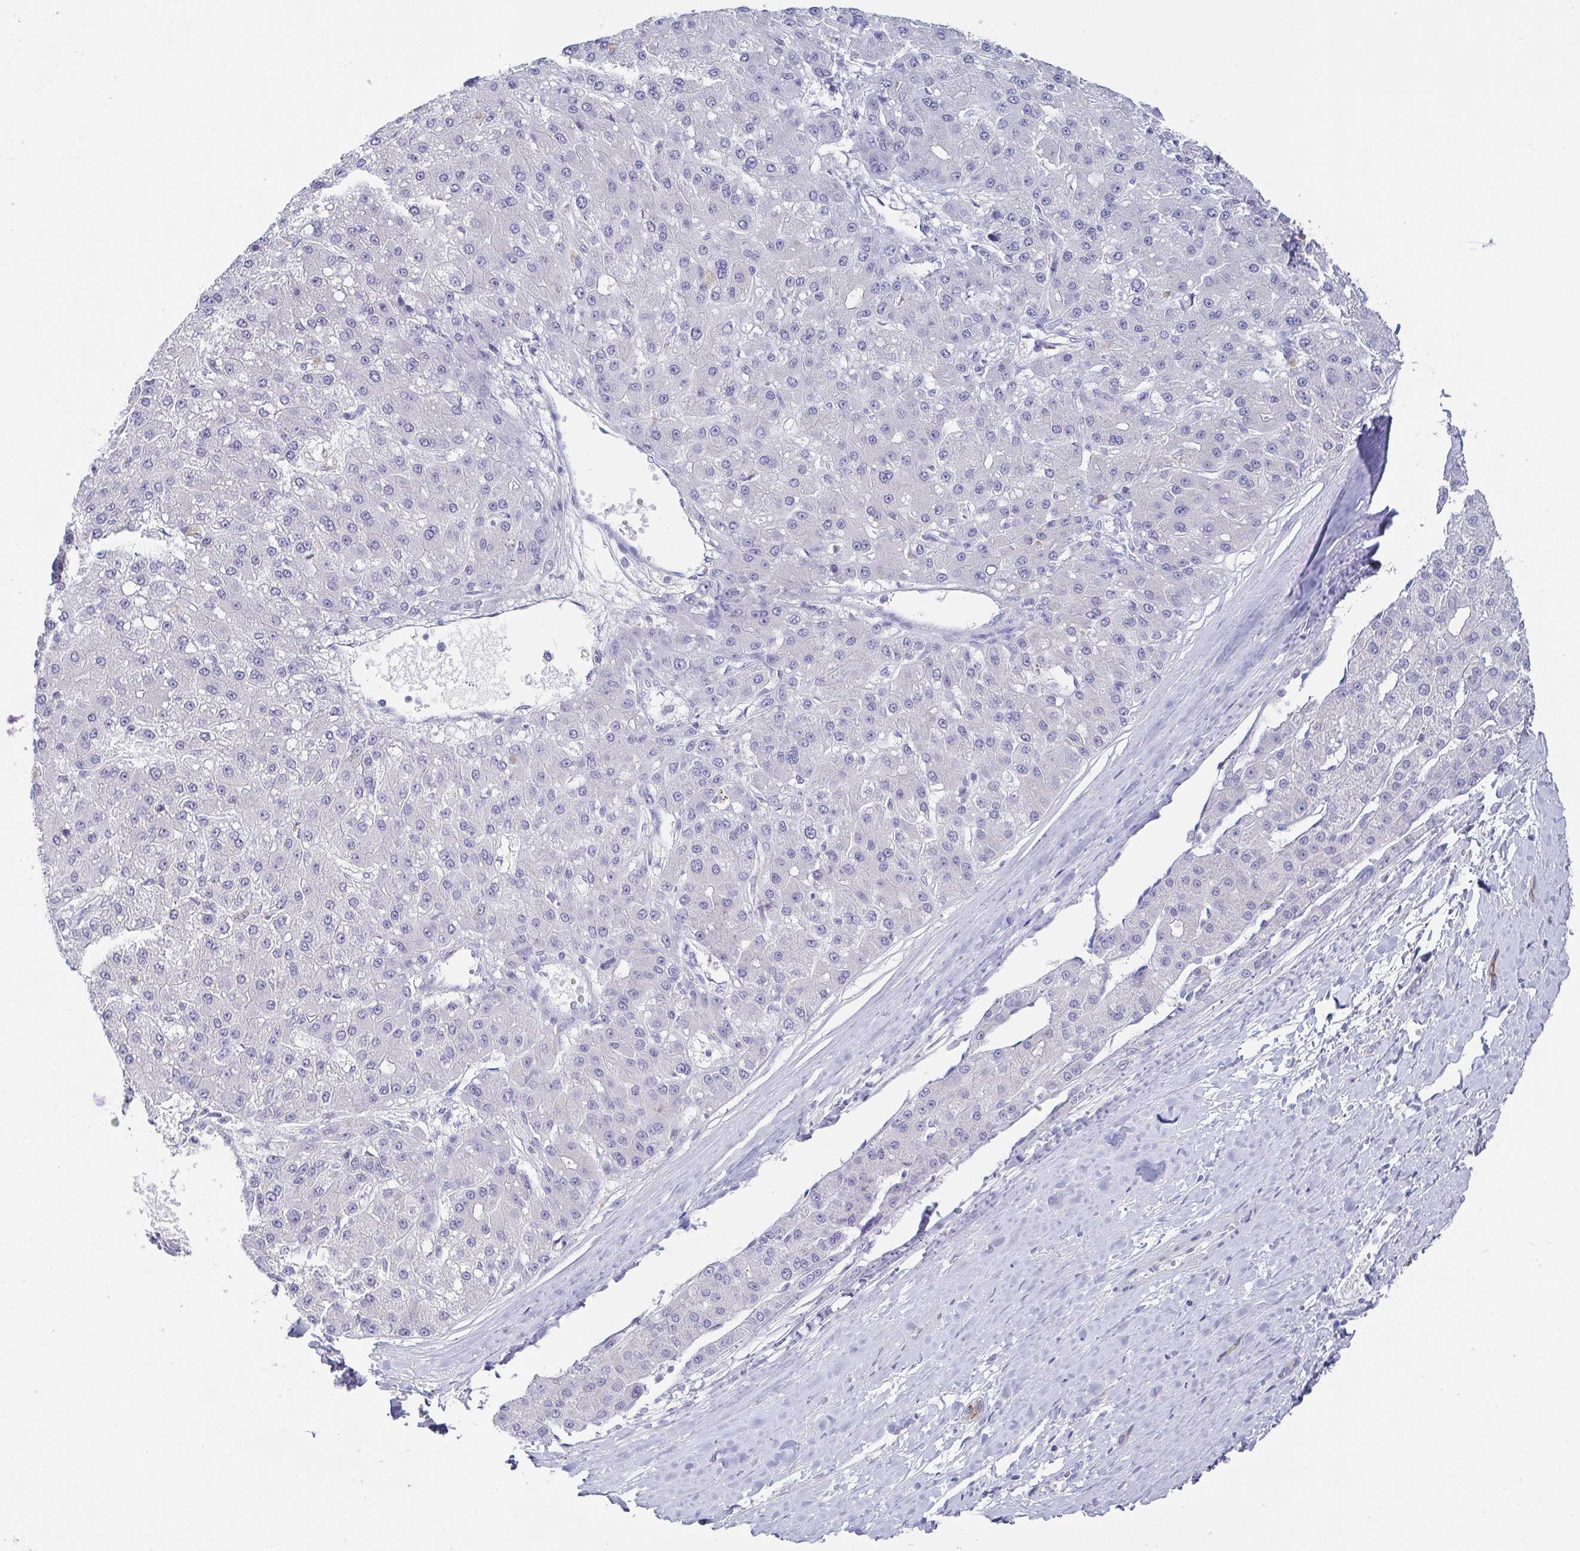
{"staining": {"intensity": "negative", "quantity": "none", "location": "none"}, "tissue": "liver cancer", "cell_type": "Tumor cells", "image_type": "cancer", "snomed": [{"axis": "morphology", "description": "Carcinoma, Hepatocellular, NOS"}, {"axis": "topography", "description": "Liver"}], "caption": "Liver cancer (hepatocellular carcinoma) stained for a protein using immunohistochemistry displays no expression tumor cells.", "gene": "RHOV", "patient": {"sex": "male", "age": 67}}